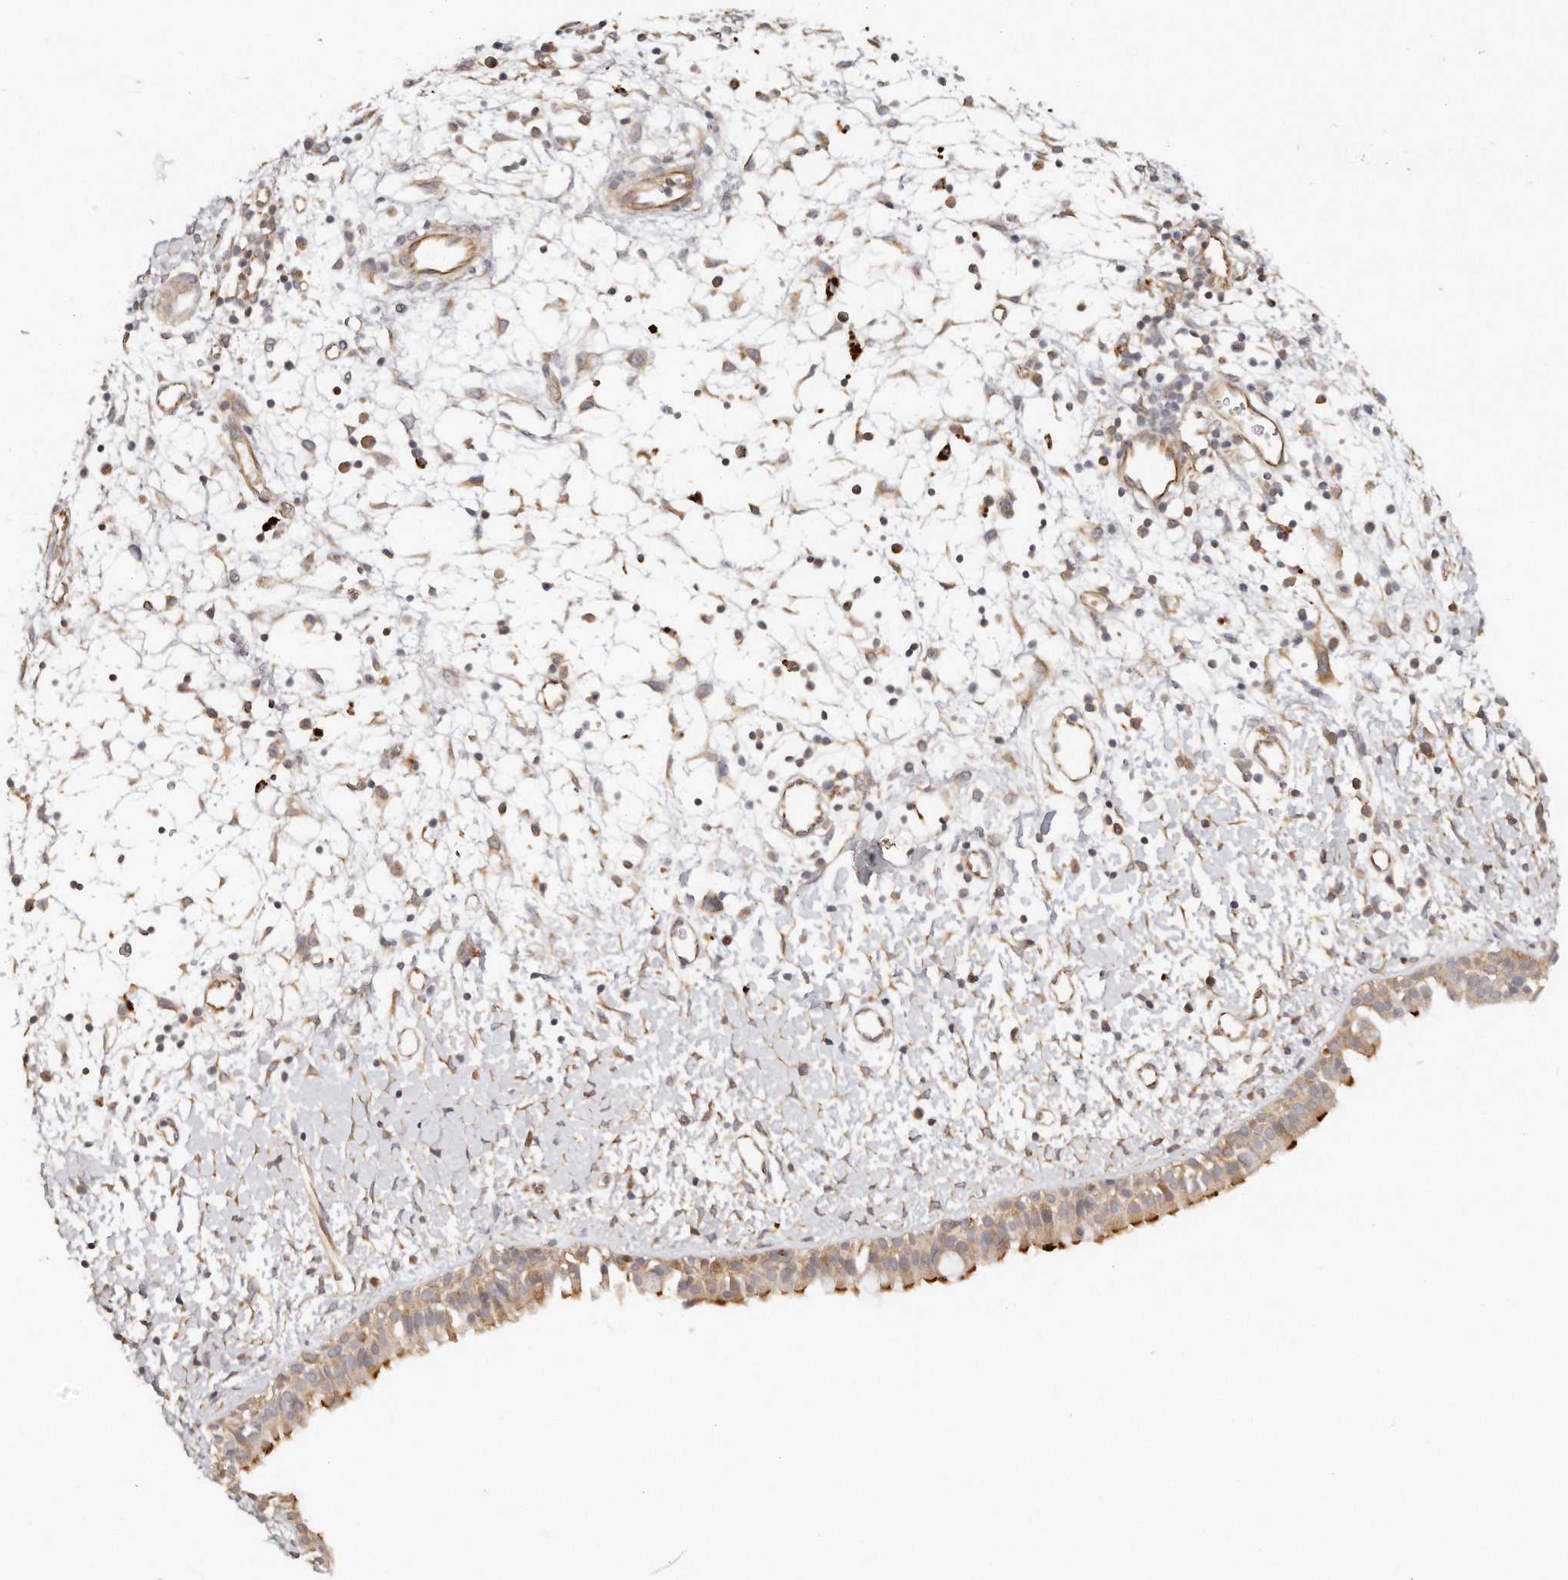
{"staining": {"intensity": "strong", "quantity": "25%-75%", "location": "cytoplasmic/membranous"}, "tissue": "nasopharynx", "cell_type": "Respiratory epithelial cells", "image_type": "normal", "snomed": [{"axis": "morphology", "description": "Normal tissue, NOS"}, {"axis": "topography", "description": "Nasopharynx"}], "caption": "Unremarkable nasopharynx was stained to show a protein in brown. There is high levels of strong cytoplasmic/membranous staining in about 25%-75% of respiratory epithelial cells. (DAB IHC with brightfield microscopy, high magnification).", "gene": "TTLL4", "patient": {"sex": "male", "age": 22}}